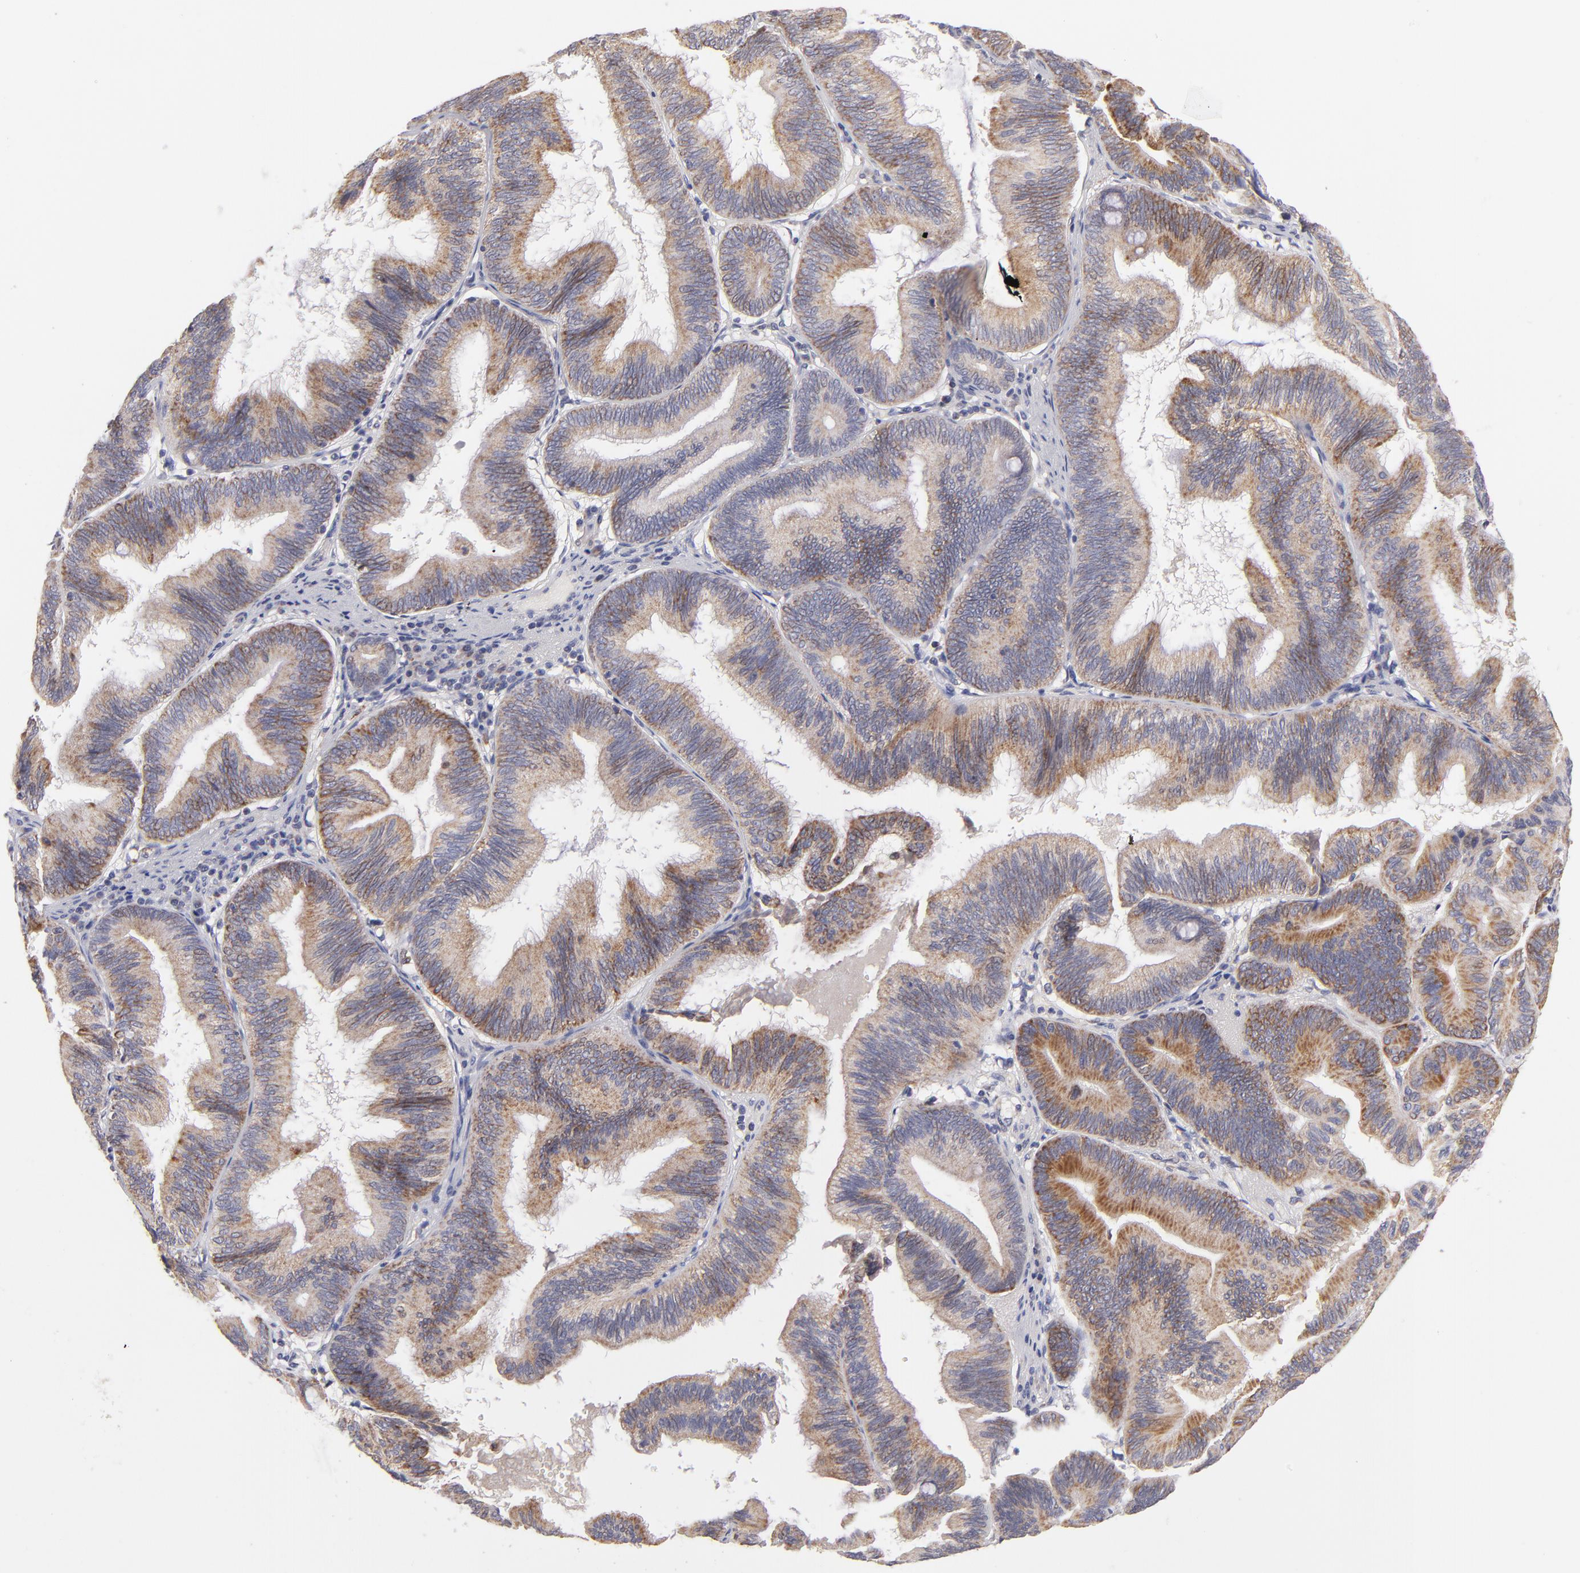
{"staining": {"intensity": "moderate", "quantity": ">75%", "location": "cytoplasmic/membranous"}, "tissue": "pancreatic cancer", "cell_type": "Tumor cells", "image_type": "cancer", "snomed": [{"axis": "morphology", "description": "Adenocarcinoma, NOS"}, {"axis": "topography", "description": "Pancreas"}], "caption": "Immunohistochemical staining of human adenocarcinoma (pancreatic) demonstrates medium levels of moderate cytoplasmic/membranous expression in about >75% of tumor cells.", "gene": "HCCS", "patient": {"sex": "male", "age": 82}}